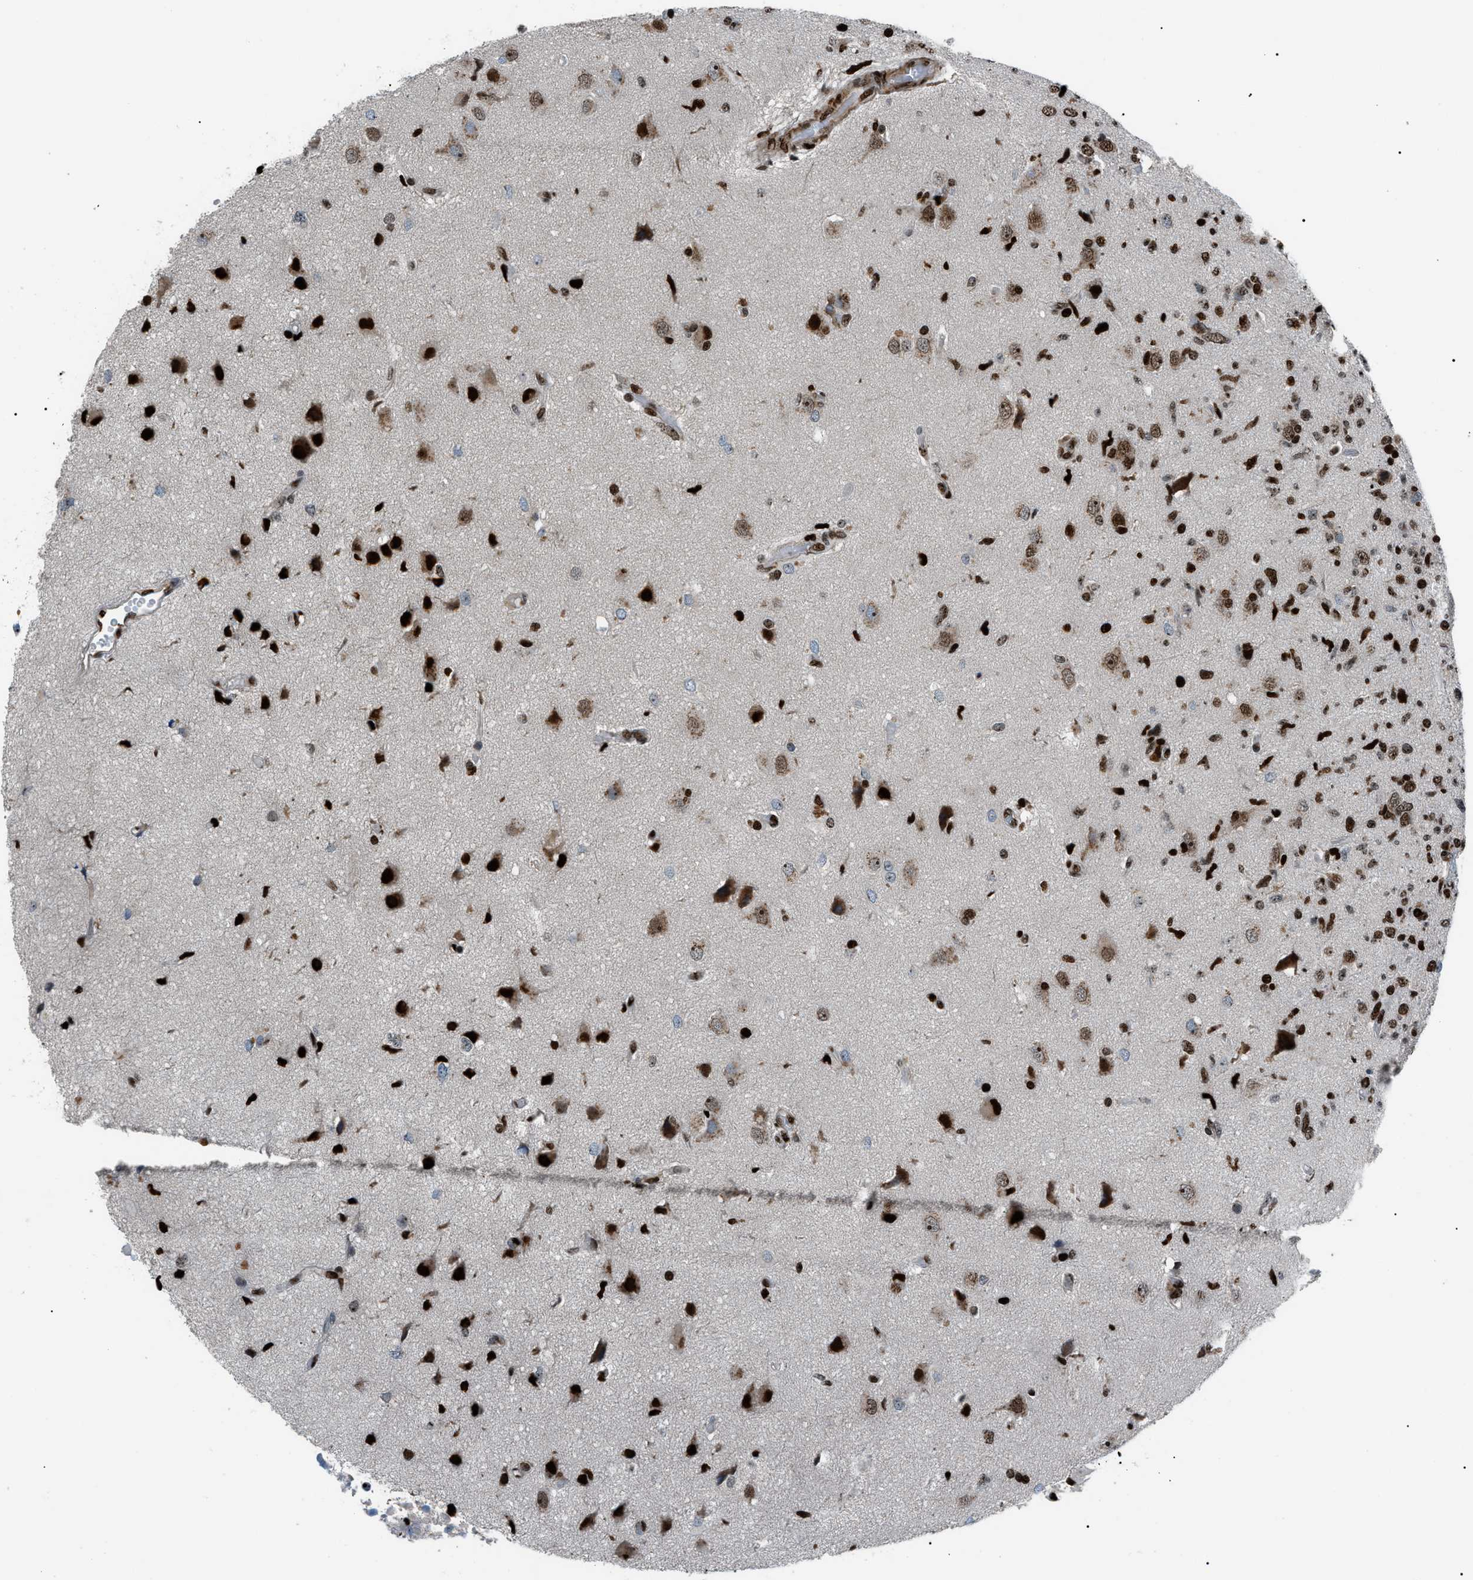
{"staining": {"intensity": "strong", "quantity": "25%-75%", "location": "nuclear"}, "tissue": "glioma", "cell_type": "Tumor cells", "image_type": "cancer", "snomed": [{"axis": "morphology", "description": "Glioma, malignant, High grade"}, {"axis": "topography", "description": "Brain"}], "caption": "The image shows staining of high-grade glioma (malignant), revealing strong nuclear protein positivity (brown color) within tumor cells.", "gene": "PRKX", "patient": {"sex": "female", "age": 59}}